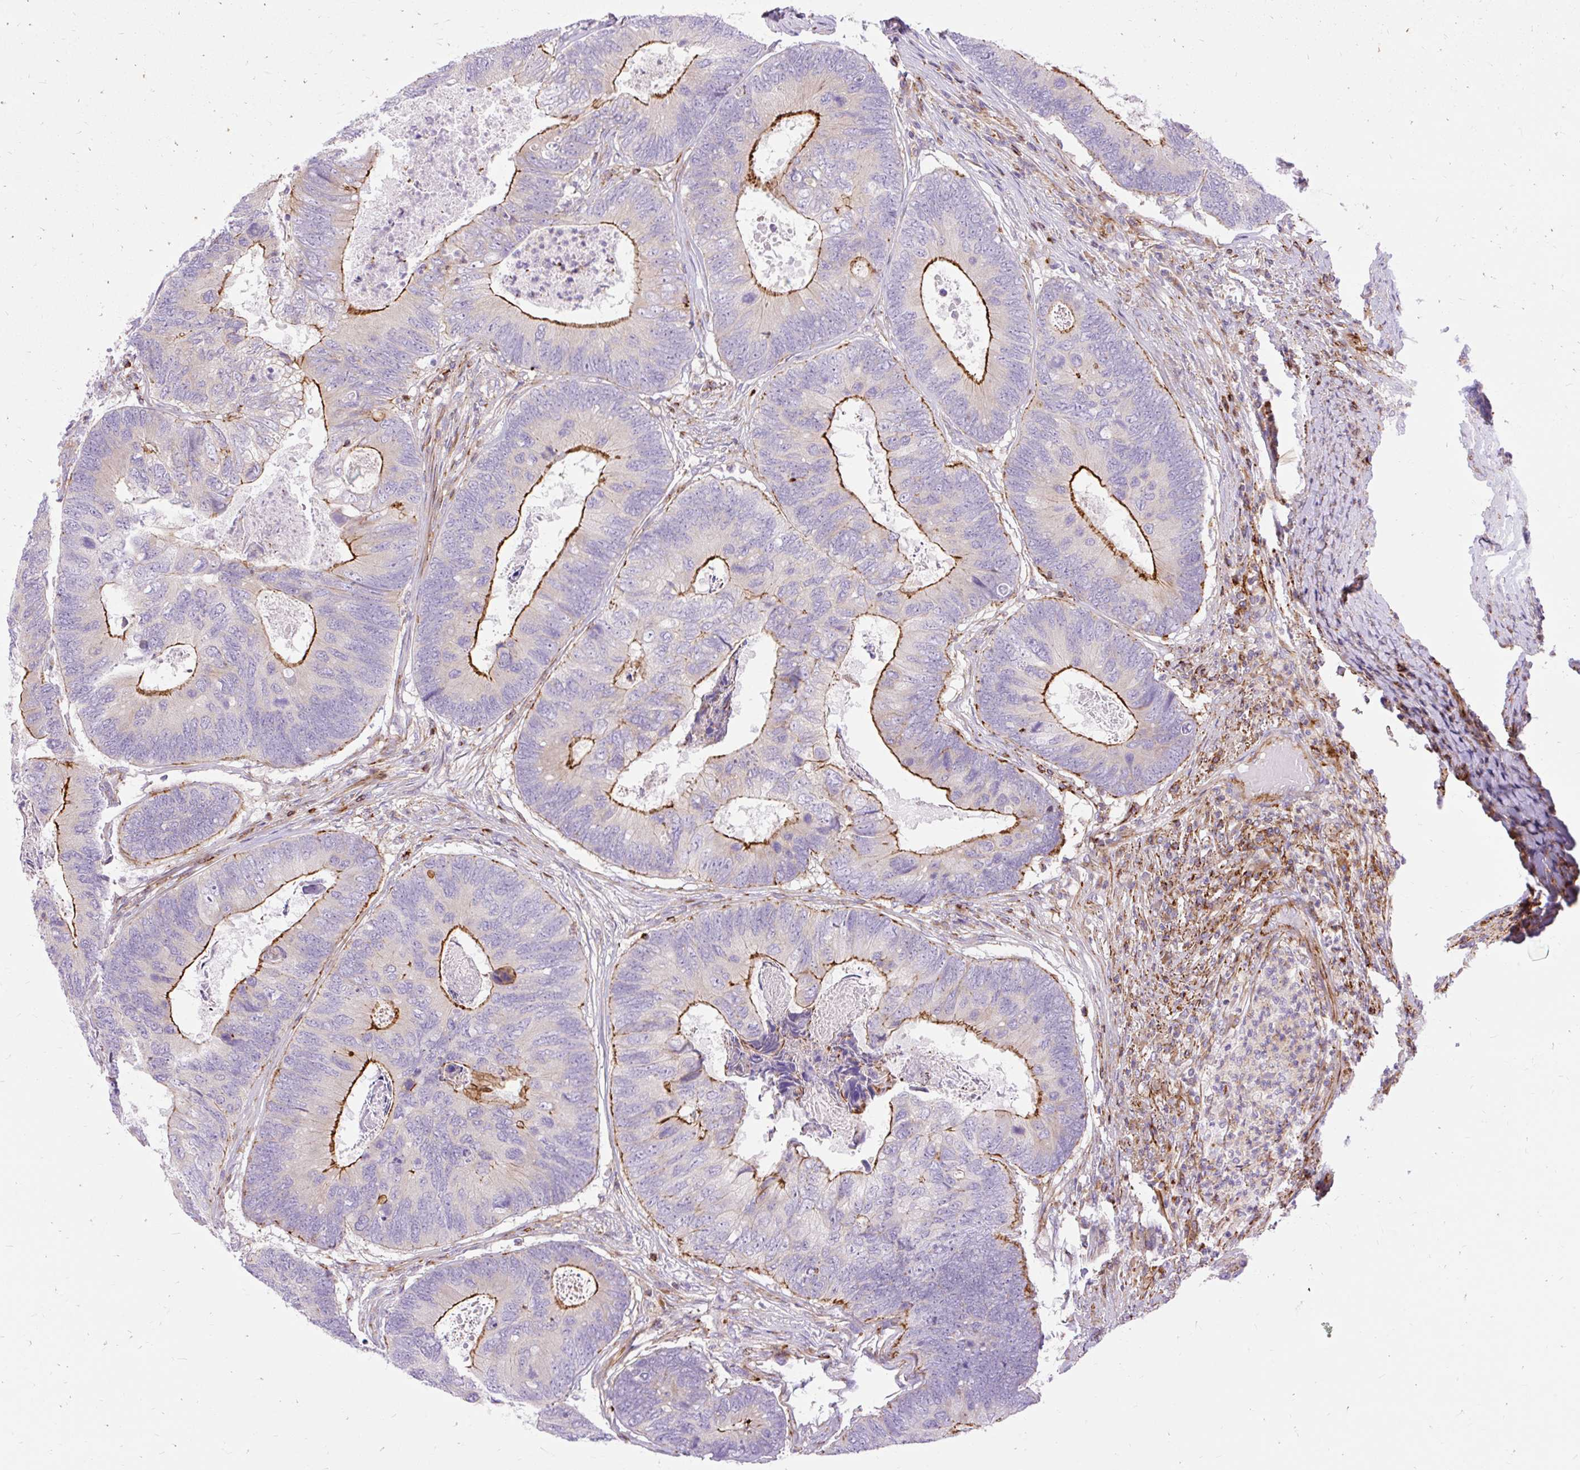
{"staining": {"intensity": "strong", "quantity": "25%-75%", "location": "cytoplasmic/membranous"}, "tissue": "colorectal cancer", "cell_type": "Tumor cells", "image_type": "cancer", "snomed": [{"axis": "morphology", "description": "Adenocarcinoma, NOS"}, {"axis": "topography", "description": "Colon"}], "caption": "Brown immunohistochemical staining in human colorectal adenocarcinoma shows strong cytoplasmic/membranous positivity in approximately 25%-75% of tumor cells.", "gene": "CORO7-PAM16", "patient": {"sex": "female", "age": 67}}